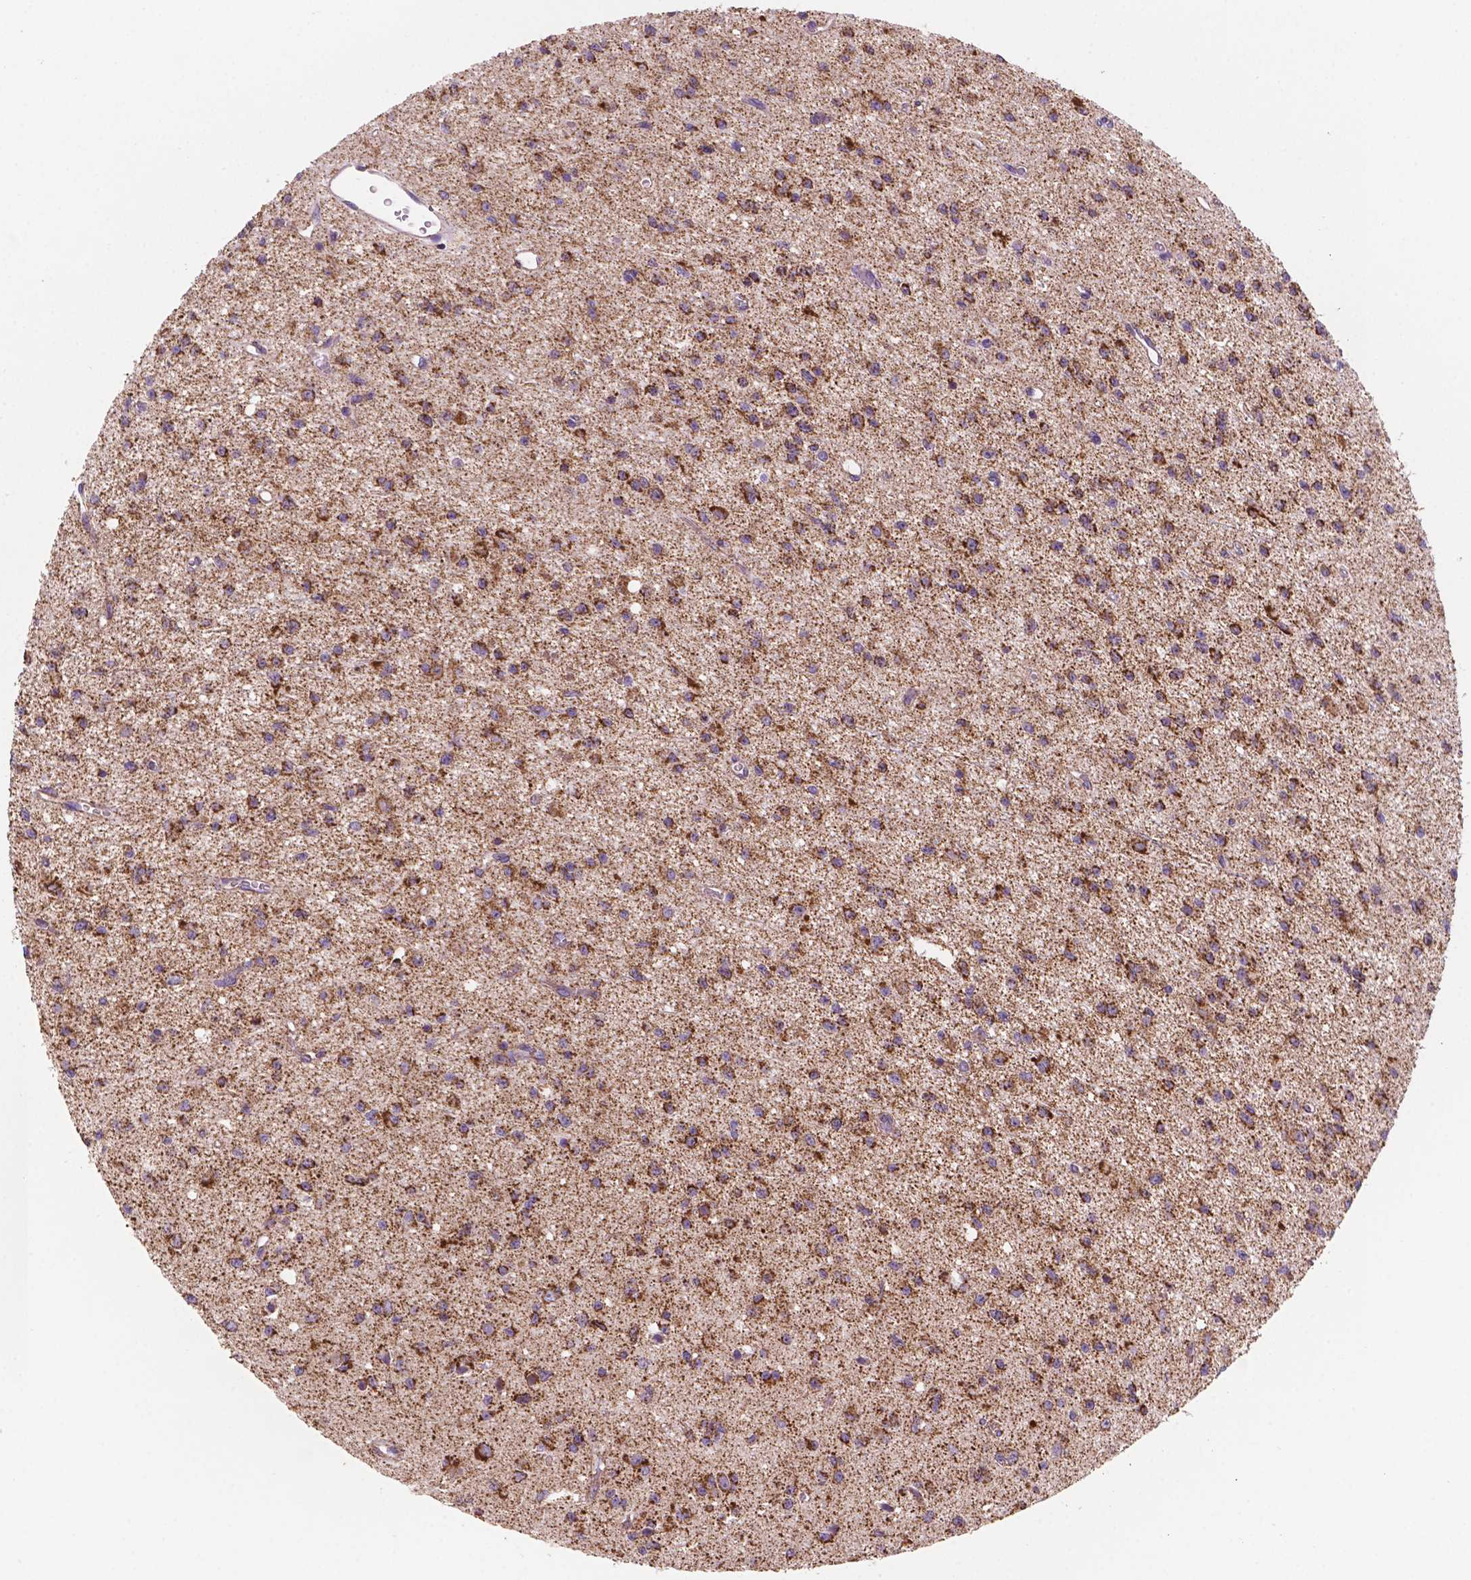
{"staining": {"intensity": "moderate", "quantity": ">75%", "location": "cytoplasmic/membranous"}, "tissue": "glioma", "cell_type": "Tumor cells", "image_type": "cancer", "snomed": [{"axis": "morphology", "description": "Glioma, malignant, Low grade"}, {"axis": "topography", "description": "Brain"}], "caption": "There is medium levels of moderate cytoplasmic/membranous positivity in tumor cells of glioma, as demonstrated by immunohistochemical staining (brown color).", "gene": "HSPD1", "patient": {"sex": "female", "age": 45}}